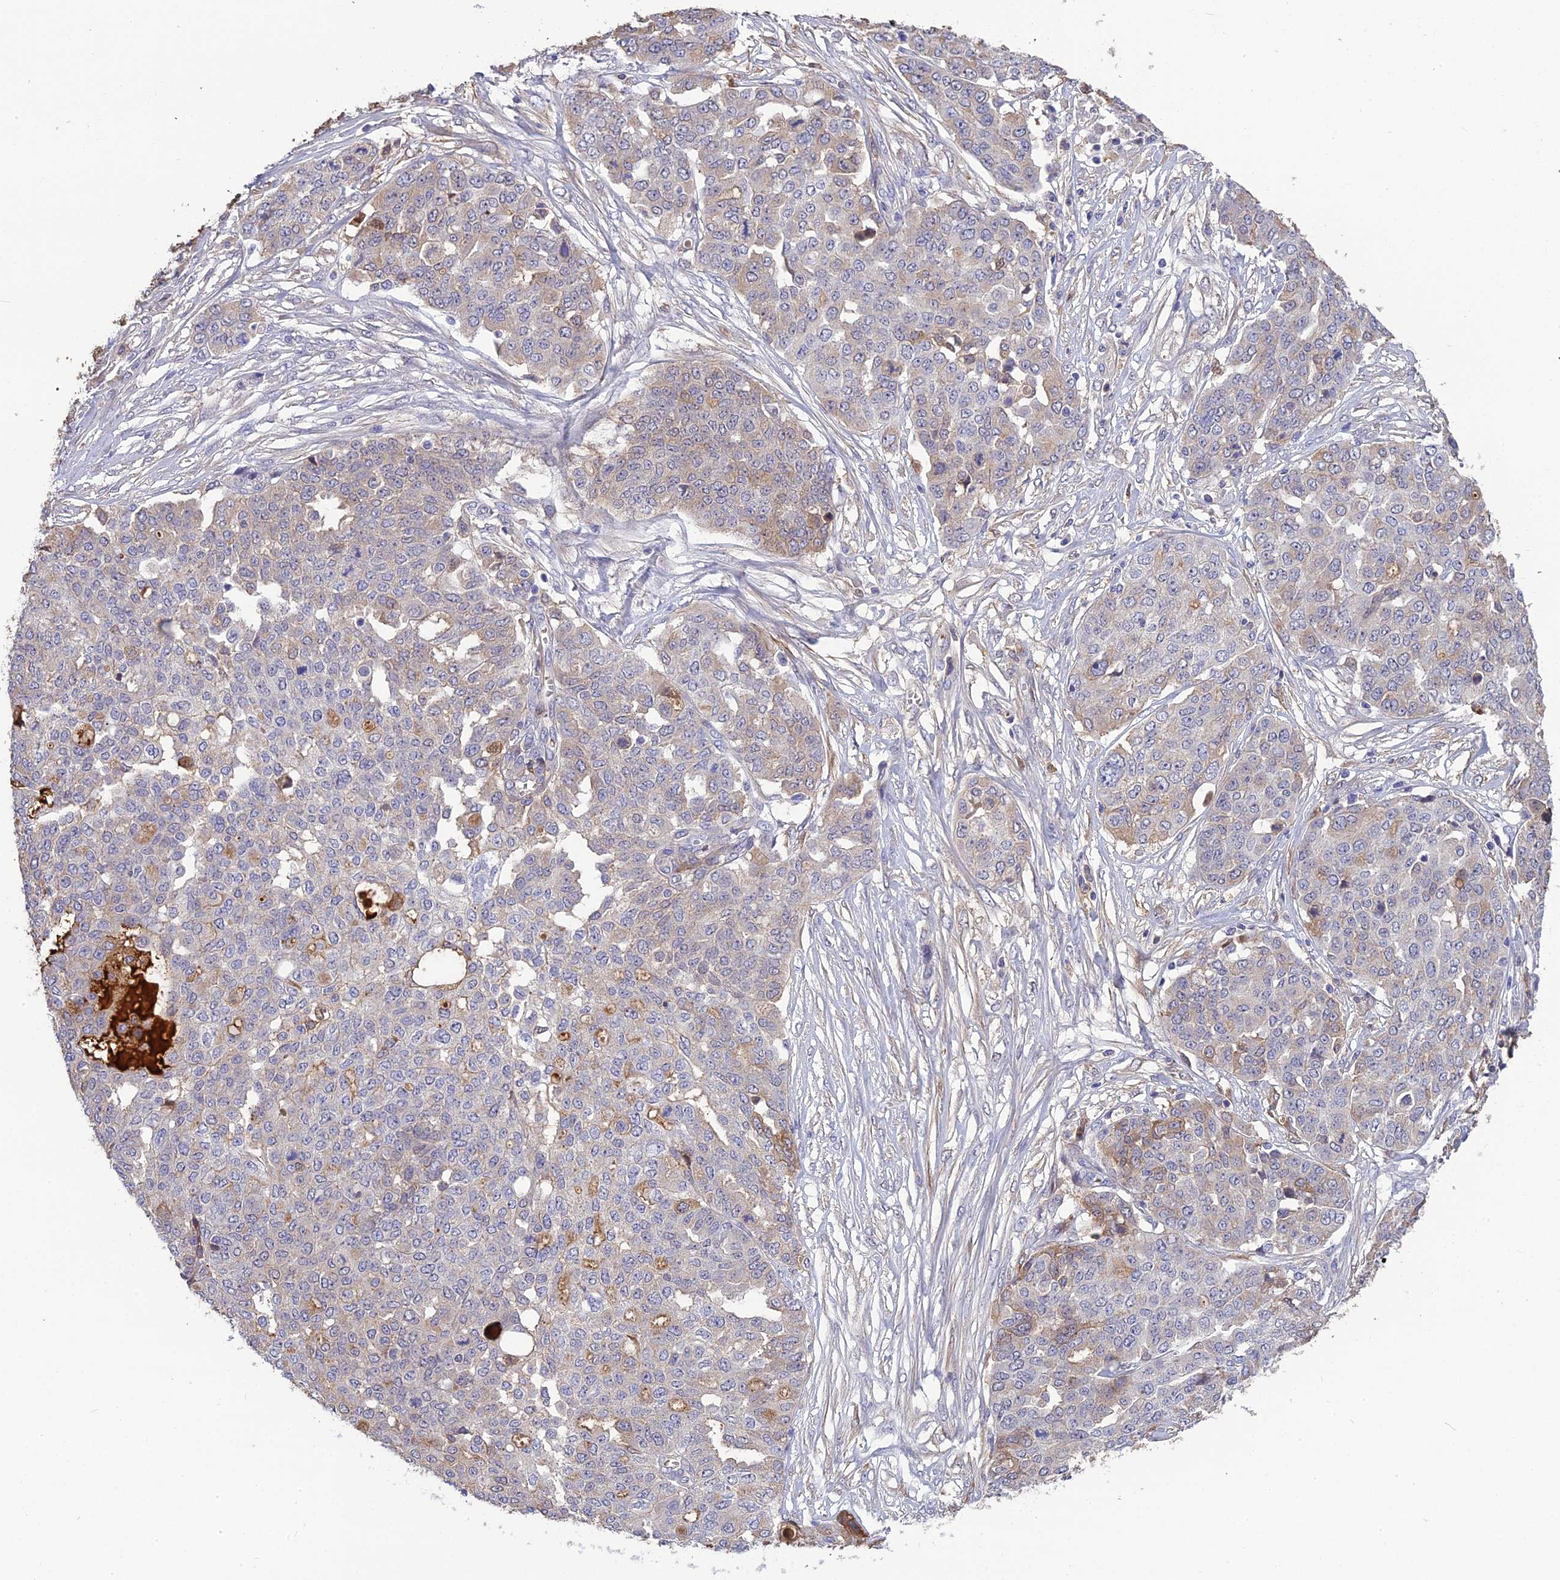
{"staining": {"intensity": "moderate", "quantity": "<25%", "location": "cytoplasmic/membranous"}, "tissue": "ovarian cancer", "cell_type": "Tumor cells", "image_type": "cancer", "snomed": [{"axis": "morphology", "description": "Cystadenocarcinoma, serous, NOS"}, {"axis": "topography", "description": "Soft tissue"}, {"axis": "topography", "description": "Ovary"}], "caption": "A high-resolution micrograph shows immunohistochemistry staining of ovarian serous cystadenocarcinoma, which shows moderate cytoplasmic/membranous staining in about <25% of tumor cells.", "gene": "PZP", "patient": {"sex": "female", "age": 57}}